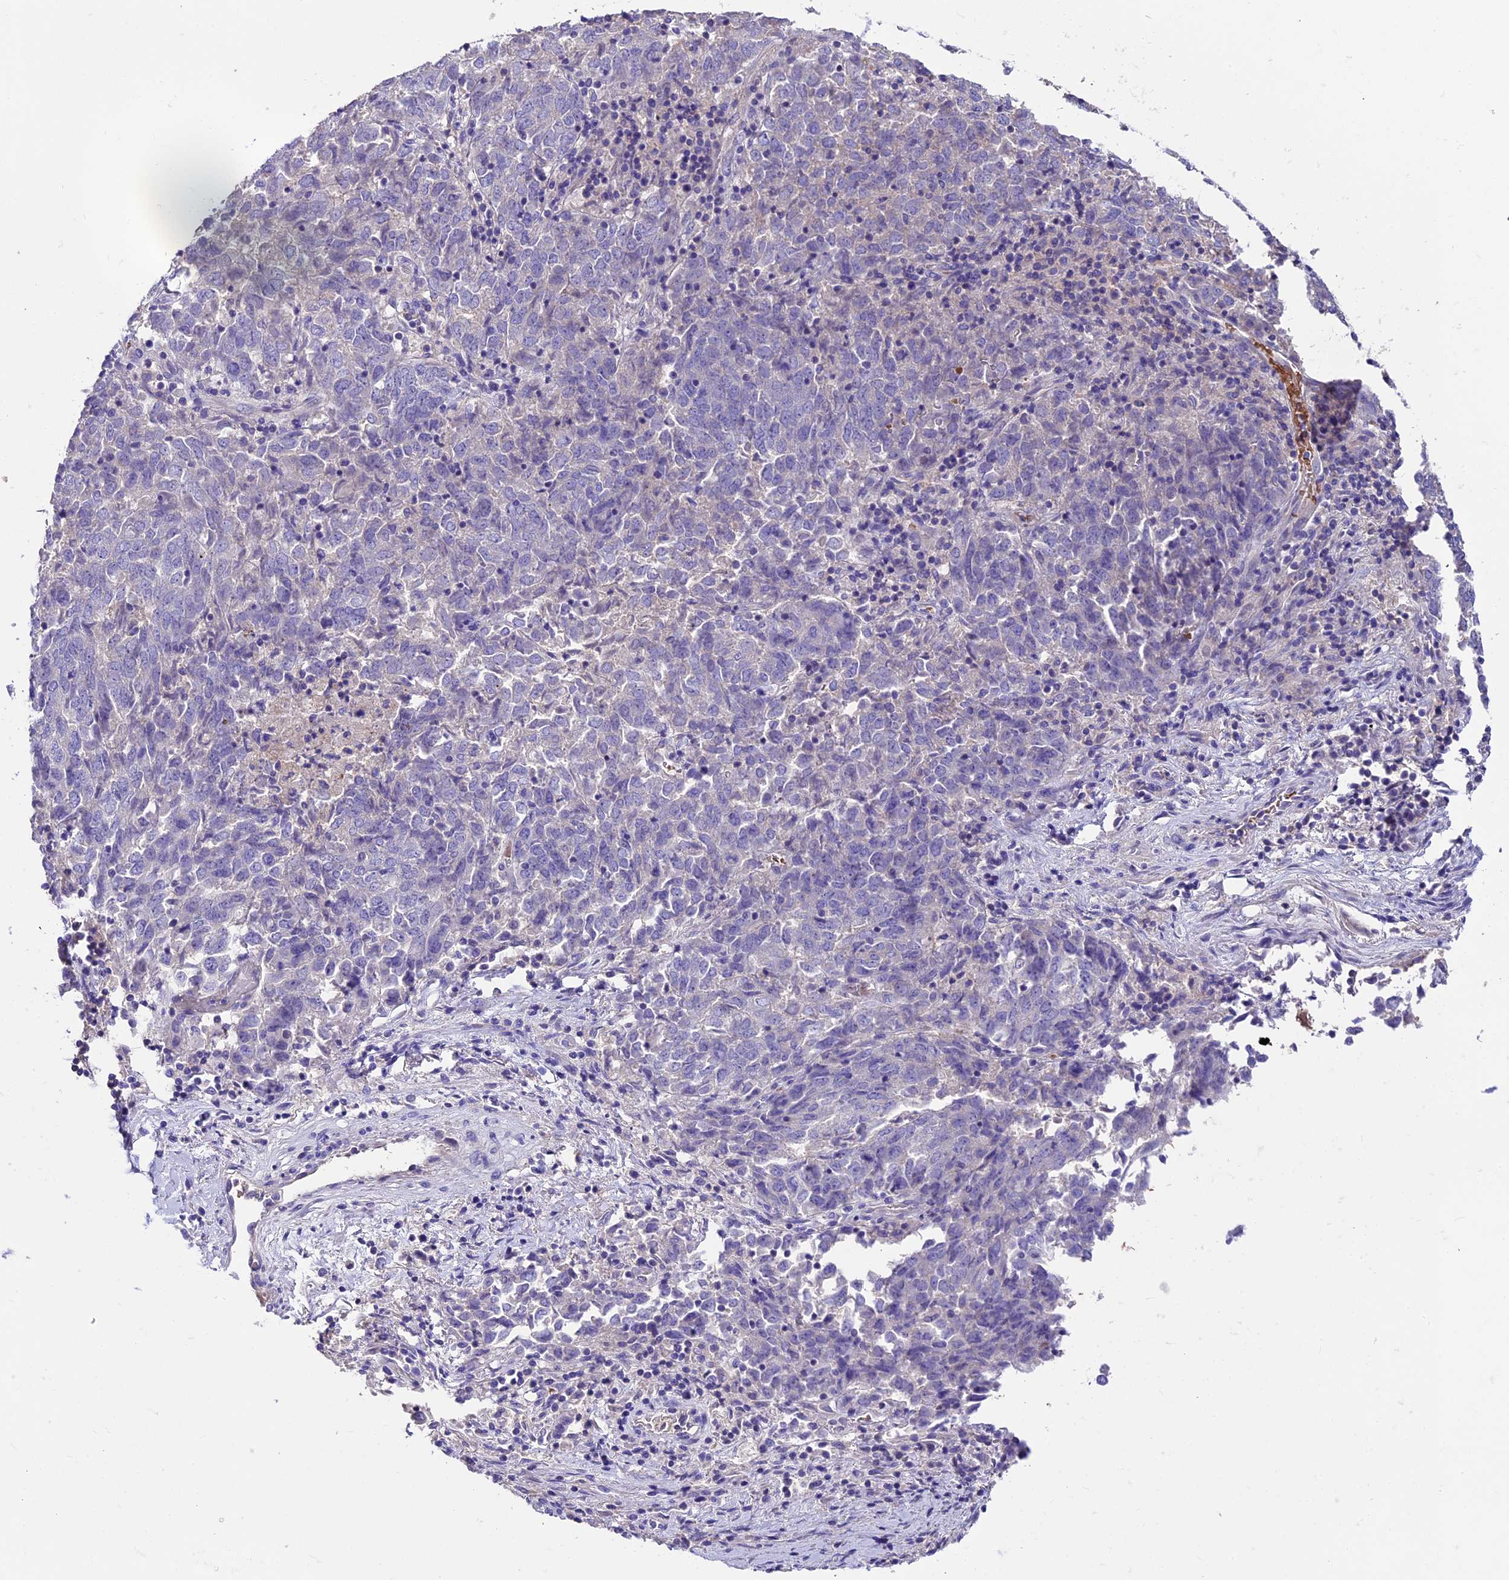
{"staining": {"intensity": "negative", "quantity": "none", "location": "none"}, "tissue": "endometrial cancer", "cell_type": "Tumor cells", "image_type": "cancer", "snomed": [{"axis": "morphology", "description": "Adenocarcinoma, NOS"}, {"axis": "topography", "description": "Endometrium"}], "caption": "Photomicrograph shows no protein positivity in tumor cells of adenocarcinoma (endometrial) tissue. (DAB (3,3'-diaminobenzidine) IHC, high magnification).", "gene": "TCP11L2", "patient": {"sex": "female", "age": 80}}